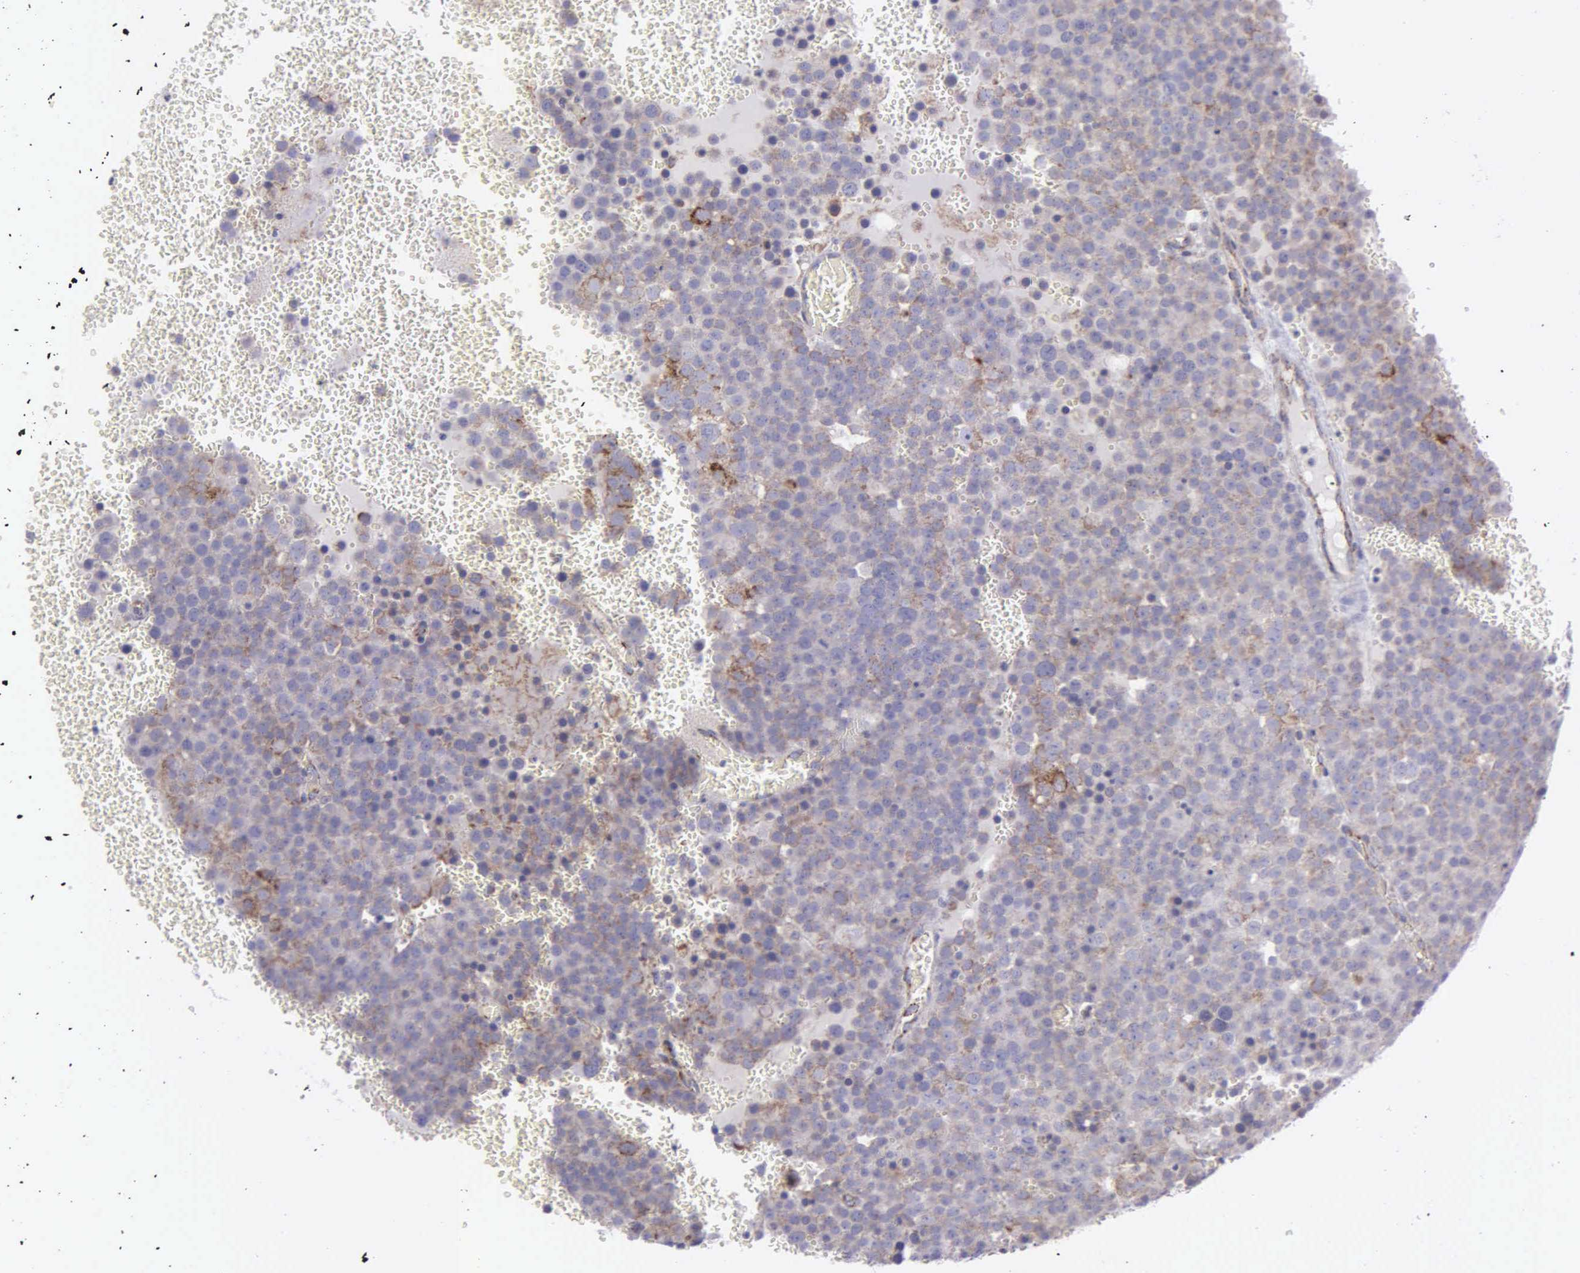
{"staining": {"intensity": "weak", "quantity": "25%-75%", "location": "cytoplasmic/membranous"}, "tissue": "testis cancer", "cell_type": "Tumor cells", "image_type": "cancer", "snomed": [{"axis": "morphology", "description": "Seminoma, NOS"}, {"axis": "topography", "description": "Testis"}], "caption": "IHC micrograph of neoplastic tissue: seminoma (testis) stained using immunohistochemistry demonstrates low levels of weak protein expression localized specifically in the cytoplasmic/membranous of tumor cells, appearing as a cytoplasmic/membranous brown color.", "gene": "SYNJ2BP", "patient": {"sex": "male", "age": 71}}